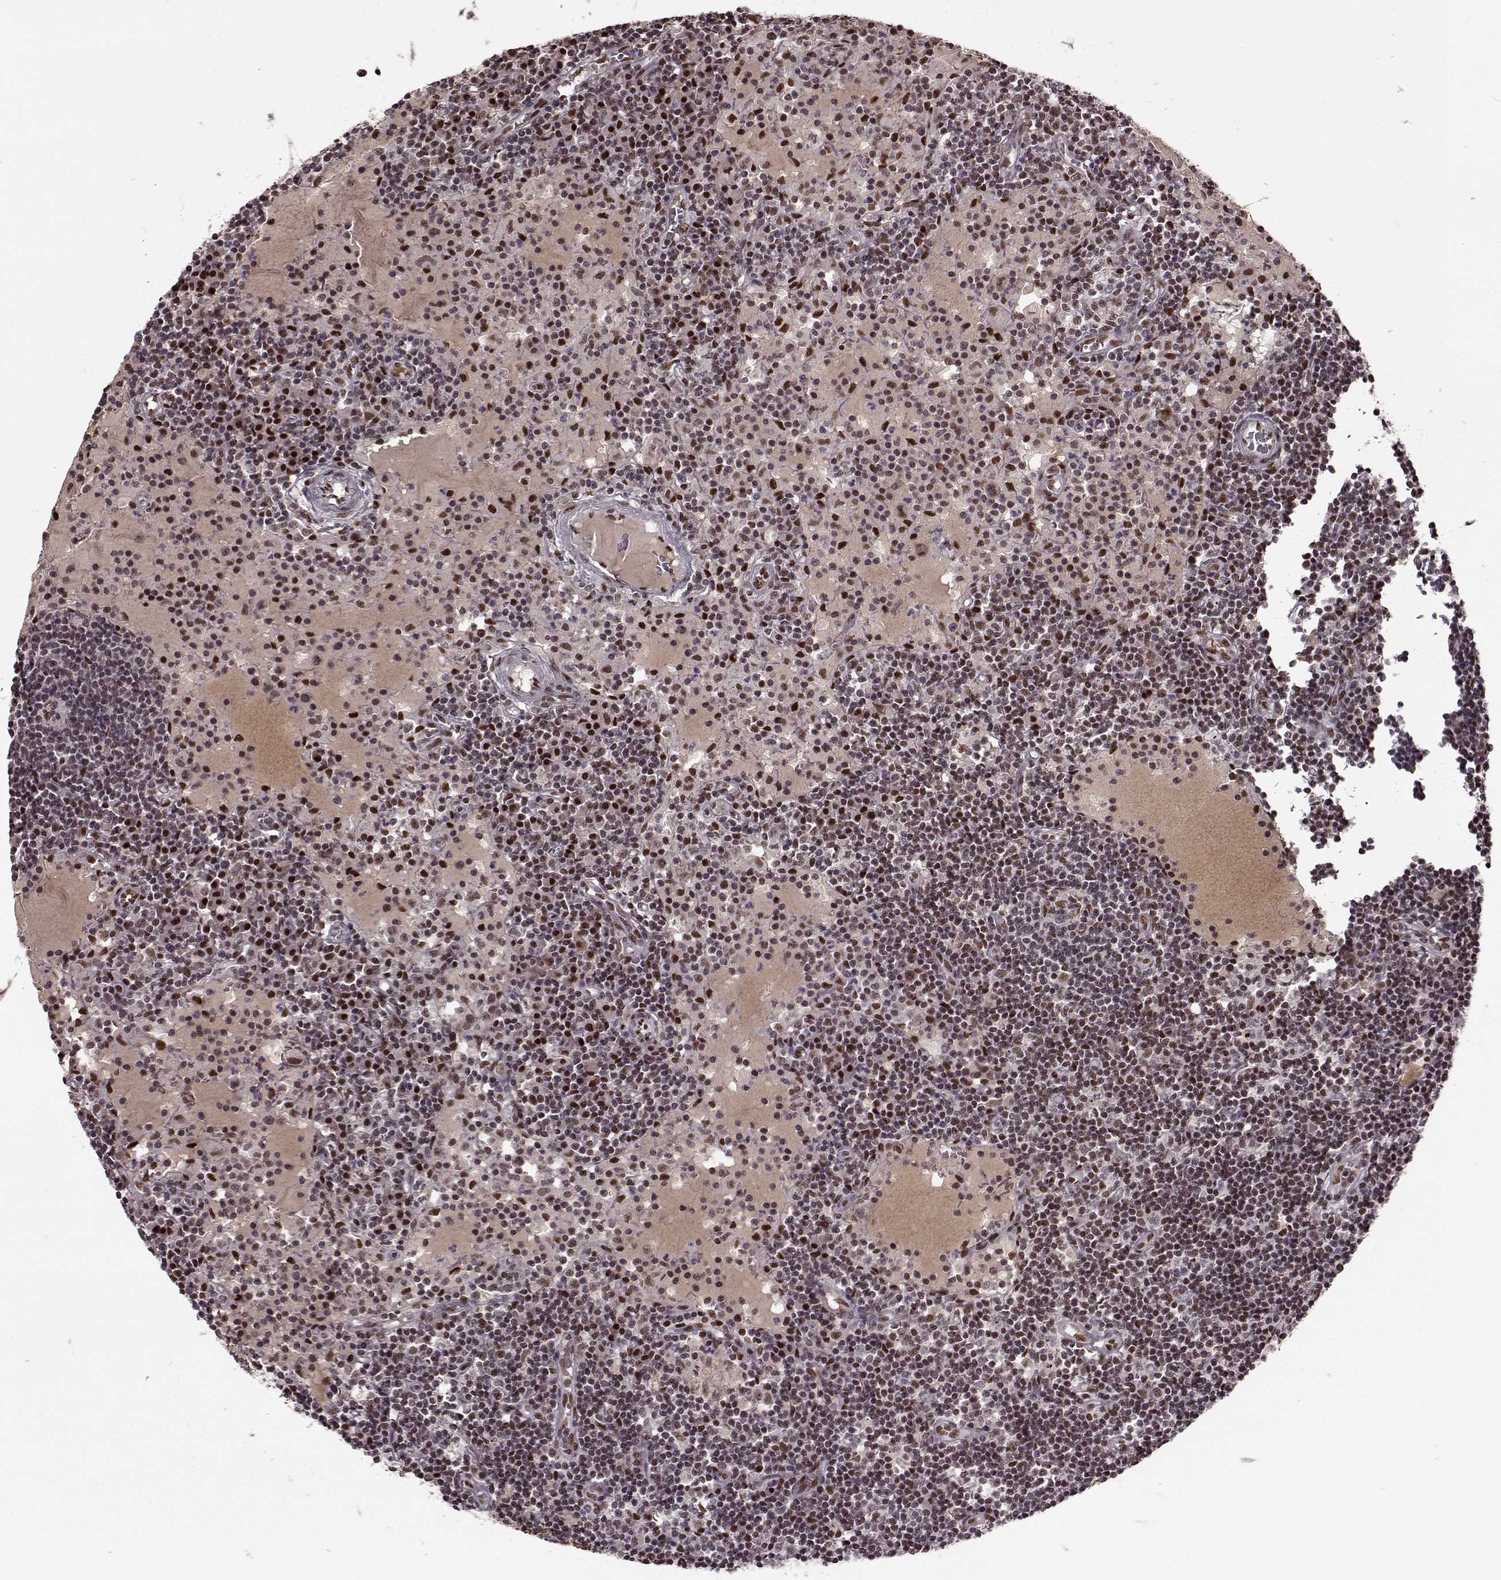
{"staining": {"intensity": "weak", "quantity": ">75%", "location": "nuclear"}, "tissue": "lymph node", "cell_type": "Germinal center cells", "image_type": "normal", "snomed": [{"axis": "morphology", "description": "Normal tissue, NOS"}, {"axis": "topography", "description": "Lymph node"}], "caption": "DAB (3,3'-diaminobenzidine) immunohistochemical staining of unremarkable human lymph node displays weak nuclear protein expression in about >75% of germinal center cells. The protein of interest is shown in brown color, while the nuclei are stained blue.", "gene": "FTO", "patient": {"sex": "female", "age": 72}}